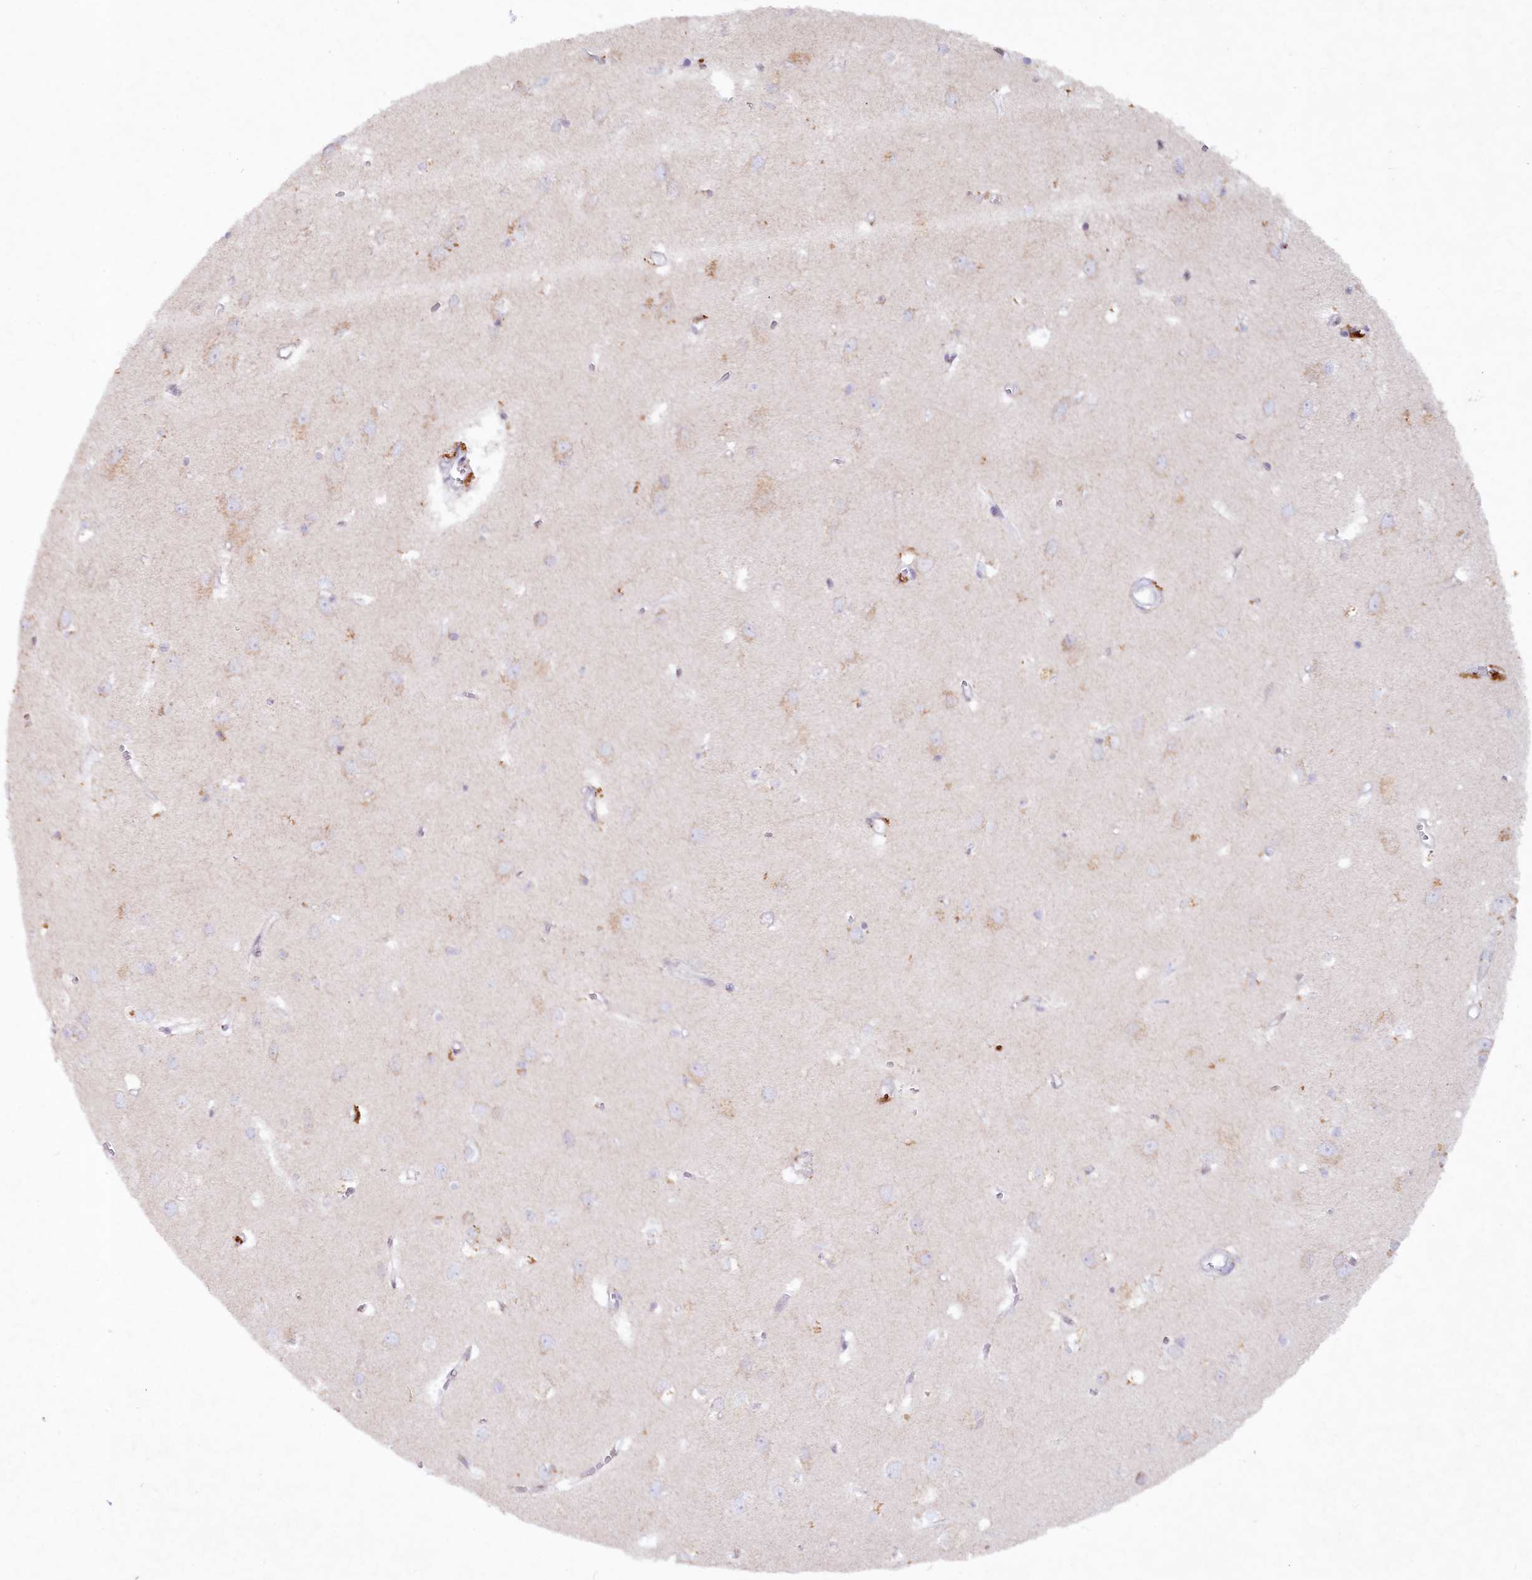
{"staining": {"intensity": "negative", "quantity": "none", "location": "none"}, "tissue": "cerebral cortex", "cell_type": "Endothelial cells", "image_type": "normal", "snomed": [{"axis": "morphology", "description": "Normal tissue, NOS"}, {"axis": "topography", "description": "Cerebral cortex"}], "caption": "Cerebral cortex stained for a protein using immunohistochemistry (IHC) shows no expression endothelial cells.", "gene": "PSAPL1", "patient": {"sex": "female", "age": 64}}